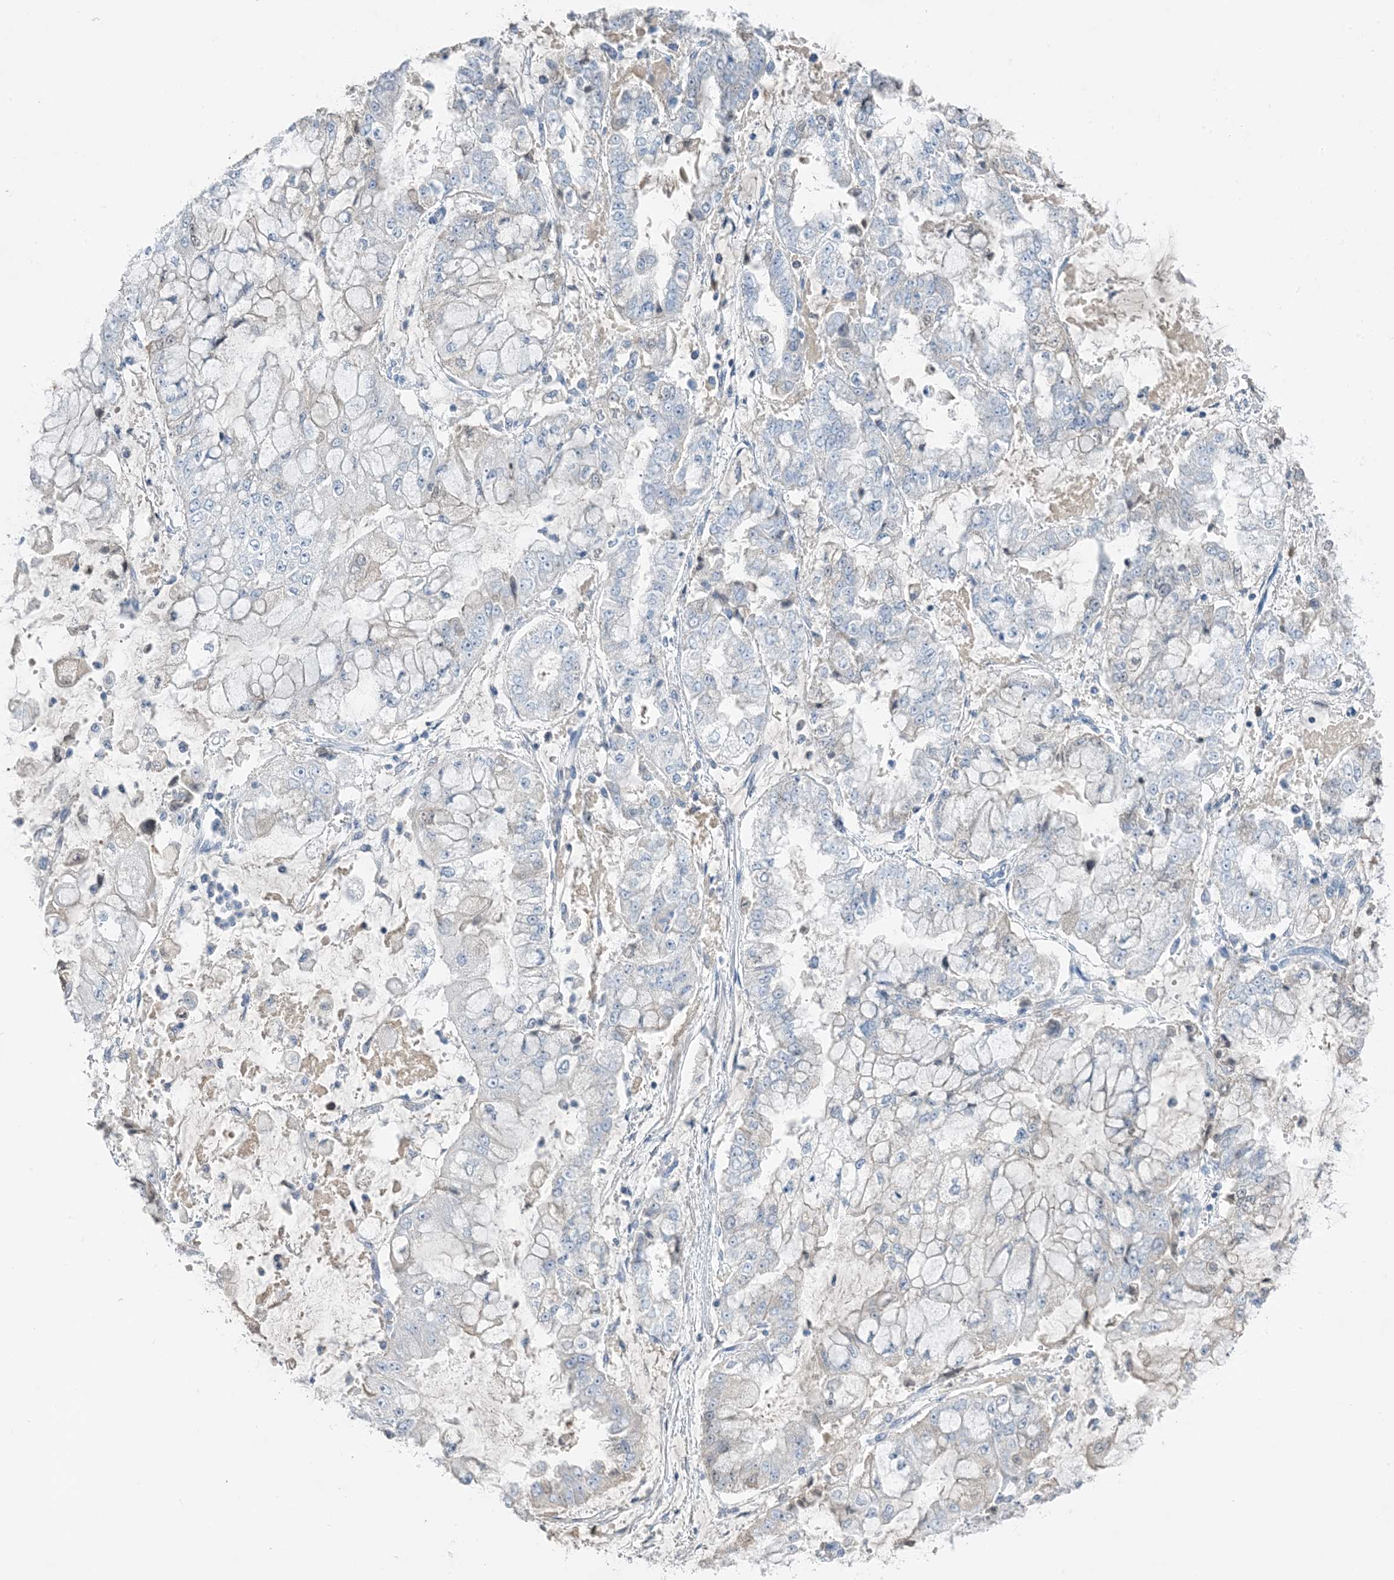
{"staining": {"intensity": "negative", "quantity": "none", "location": "none"}, "tissue": "stomach cancer", "cell_type": "Tumor cells", "image_type": "cancer", "snomed": [{"axis": "morphology", "description": "Adenocarcinoma, NOS"}, {"axis": "topography", "description": "Stomach"}], "caption": "Histopathology image shows no significant protein staining in tumor cells of adenocarcinoma (stomach).", "gene": "CTRL", "patient": {"sex": "male", "age": 76}}